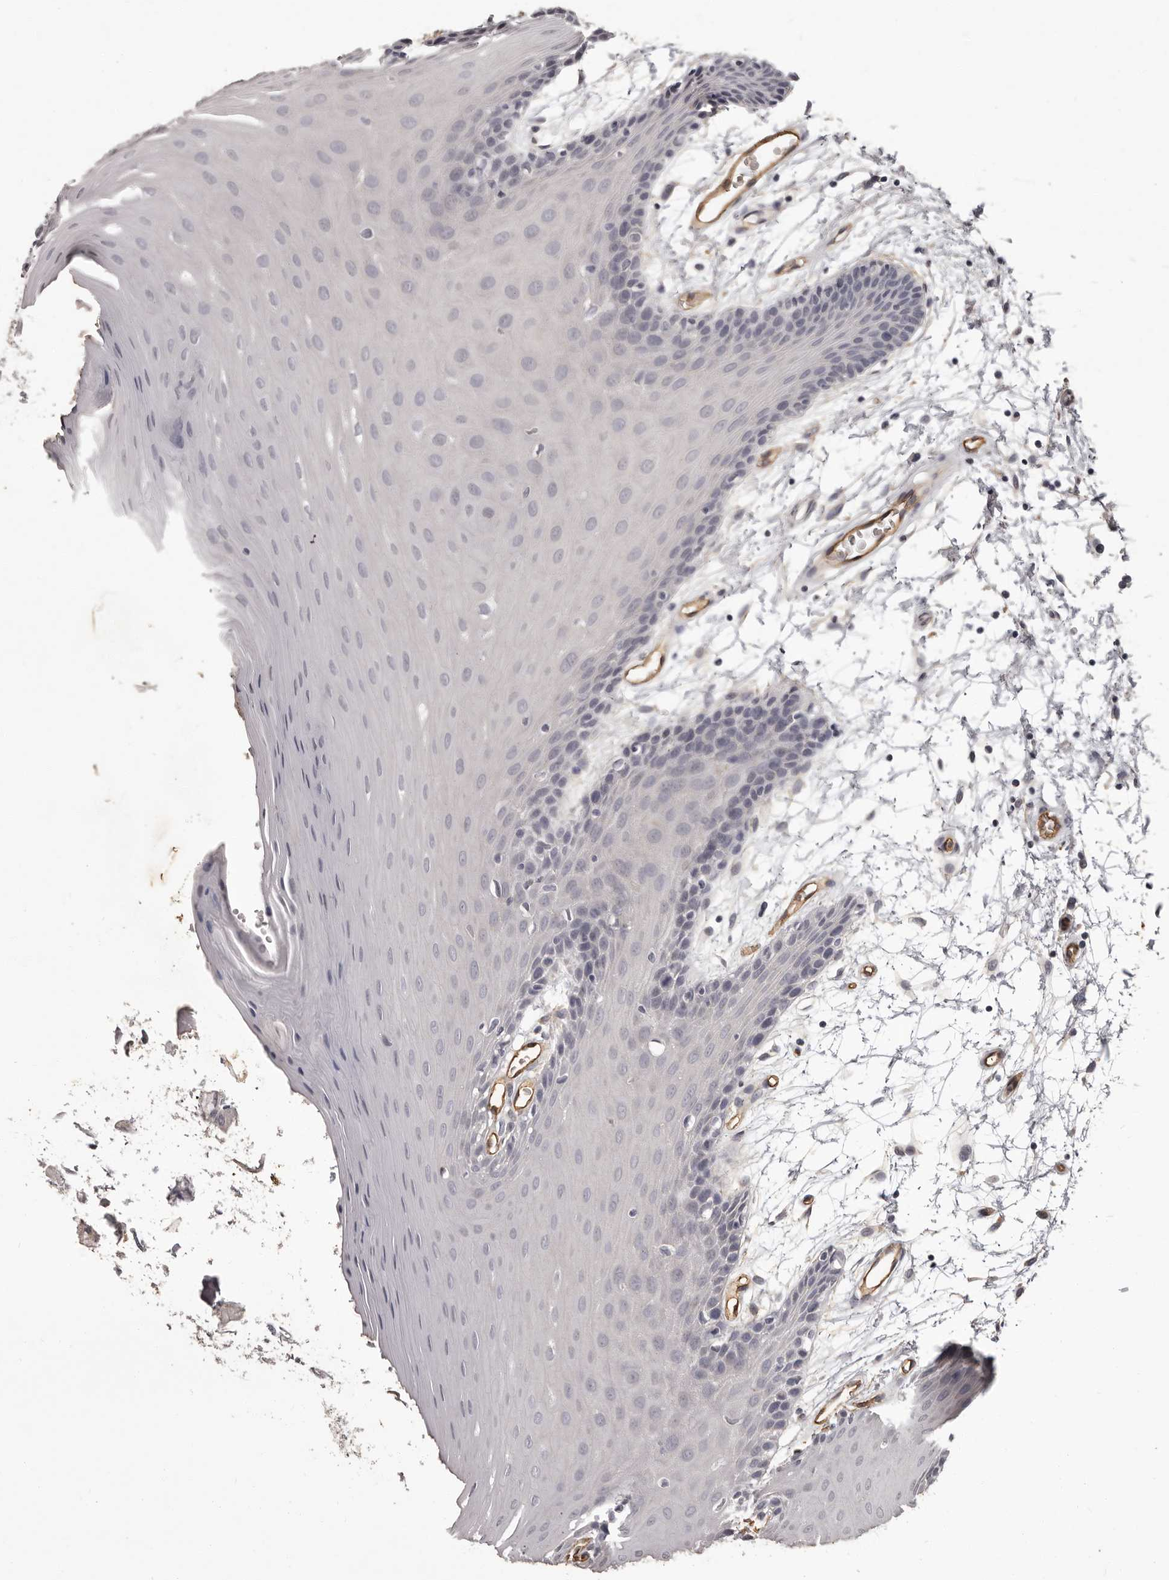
{"staining": {"intensity": "negative", "quantity": "none", "location": "none"}, "tissue": "oral mucosa", "cell_type": "Squamous epithelial cells", "image_type": "normal", "snomed": [{"axis": "morphology", "description": "Normal tissue, NOS"}, {"axis": "morphology", "description": "Squamous cell carcinoma, NOS"}, {"axis": "topography", "description": "Skeletal muscle"}, {"axis": "topography", "description": "Oral tissue"}, {"axis": "topography", "description": "Salivary gland"}, {"axis": "topography", "description": "Head-Neck"}], "caption": "Immunohistochemical staining of normal oral mucosa reveals no significant expression in squamous epithelial cells.", "gene": "GPR78", "patient": {"sex": "male", "age": 54}}